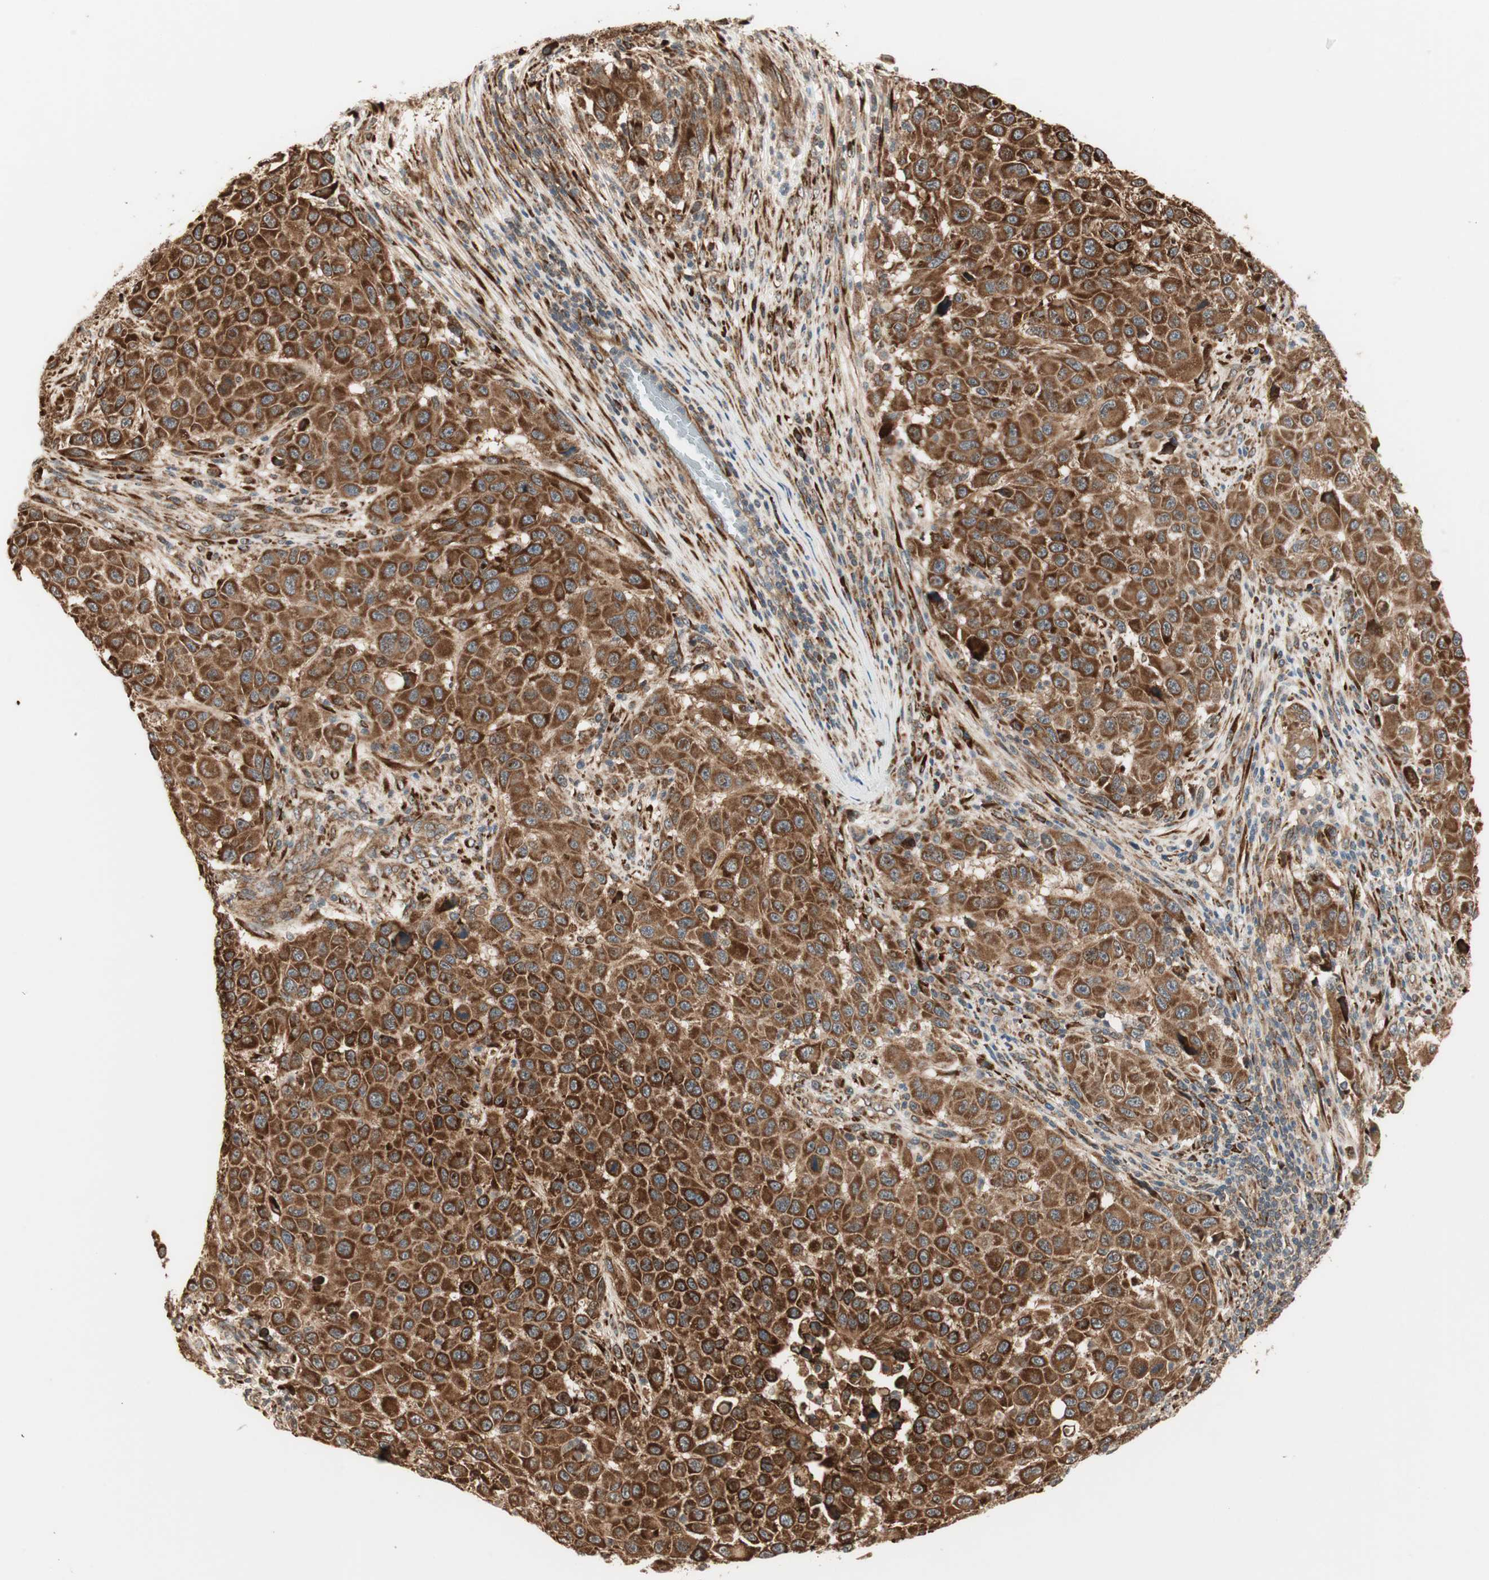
{"staining": {"intensity": "strong", "quantity": ">75%", "location": "cytoplasmic/membranous"}, "tissue": "melanoma", "cell_type": "Tumor cells", "image_type": "cancer", "snomed": [{"axis": "morphology", "description": "Malignant melanoma, Metastatic site"}, {"axis": "topography", "description": "Lymph node"}], "caption": "Immunohistochemical staining of malignant melanoma (metastatic site) reveals high levels of strong cytoplasmic/membranous protein staining in about >75% of tumor cells.", "gene": "P4HA1", "patient": {"sex": "male", "age": 61}}